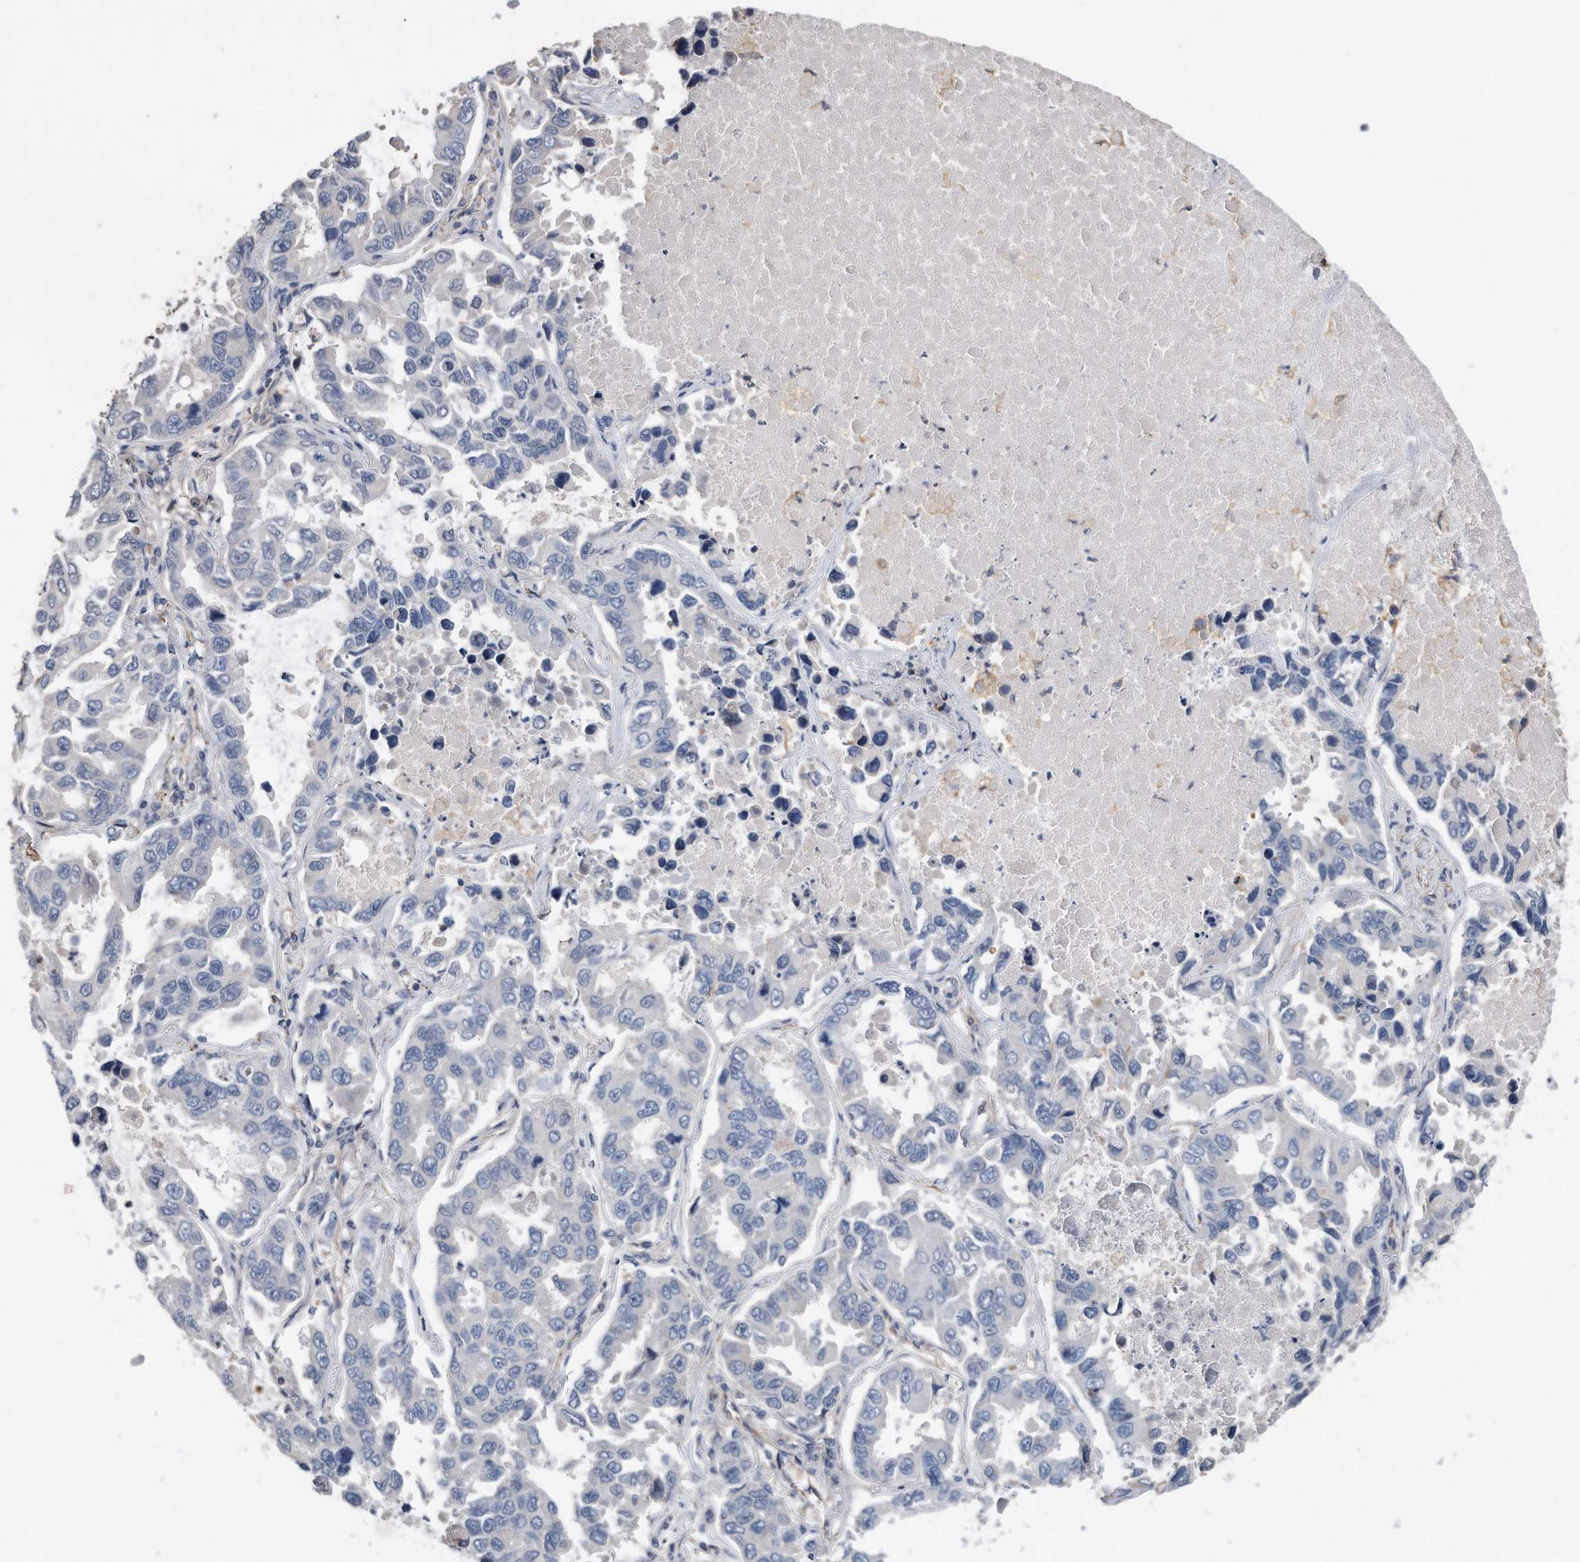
{"staining": {"intensity": "negative", "quantity": "none", "location": "none"}, "tissue": "lung cancer", "cell_type": "Tumor cells", "image_type": "cancer", "snomed": [{"axis": "morphology", "description": "Adenocarcinoma, NOS"}, {"axis": "topography", "description": "Lung"}], "caption": "Immunohistochemistry (IHC) photomicrograph of adenocarcinoma (lung) stained for a protein (brown), which displays no expression in tumor cells. (DAB (3,3'-diaminobenzidine) immunohistochemistry, high magnification).", "gene": "GPC1", "patient": {"sex": "male", "age": 64}}